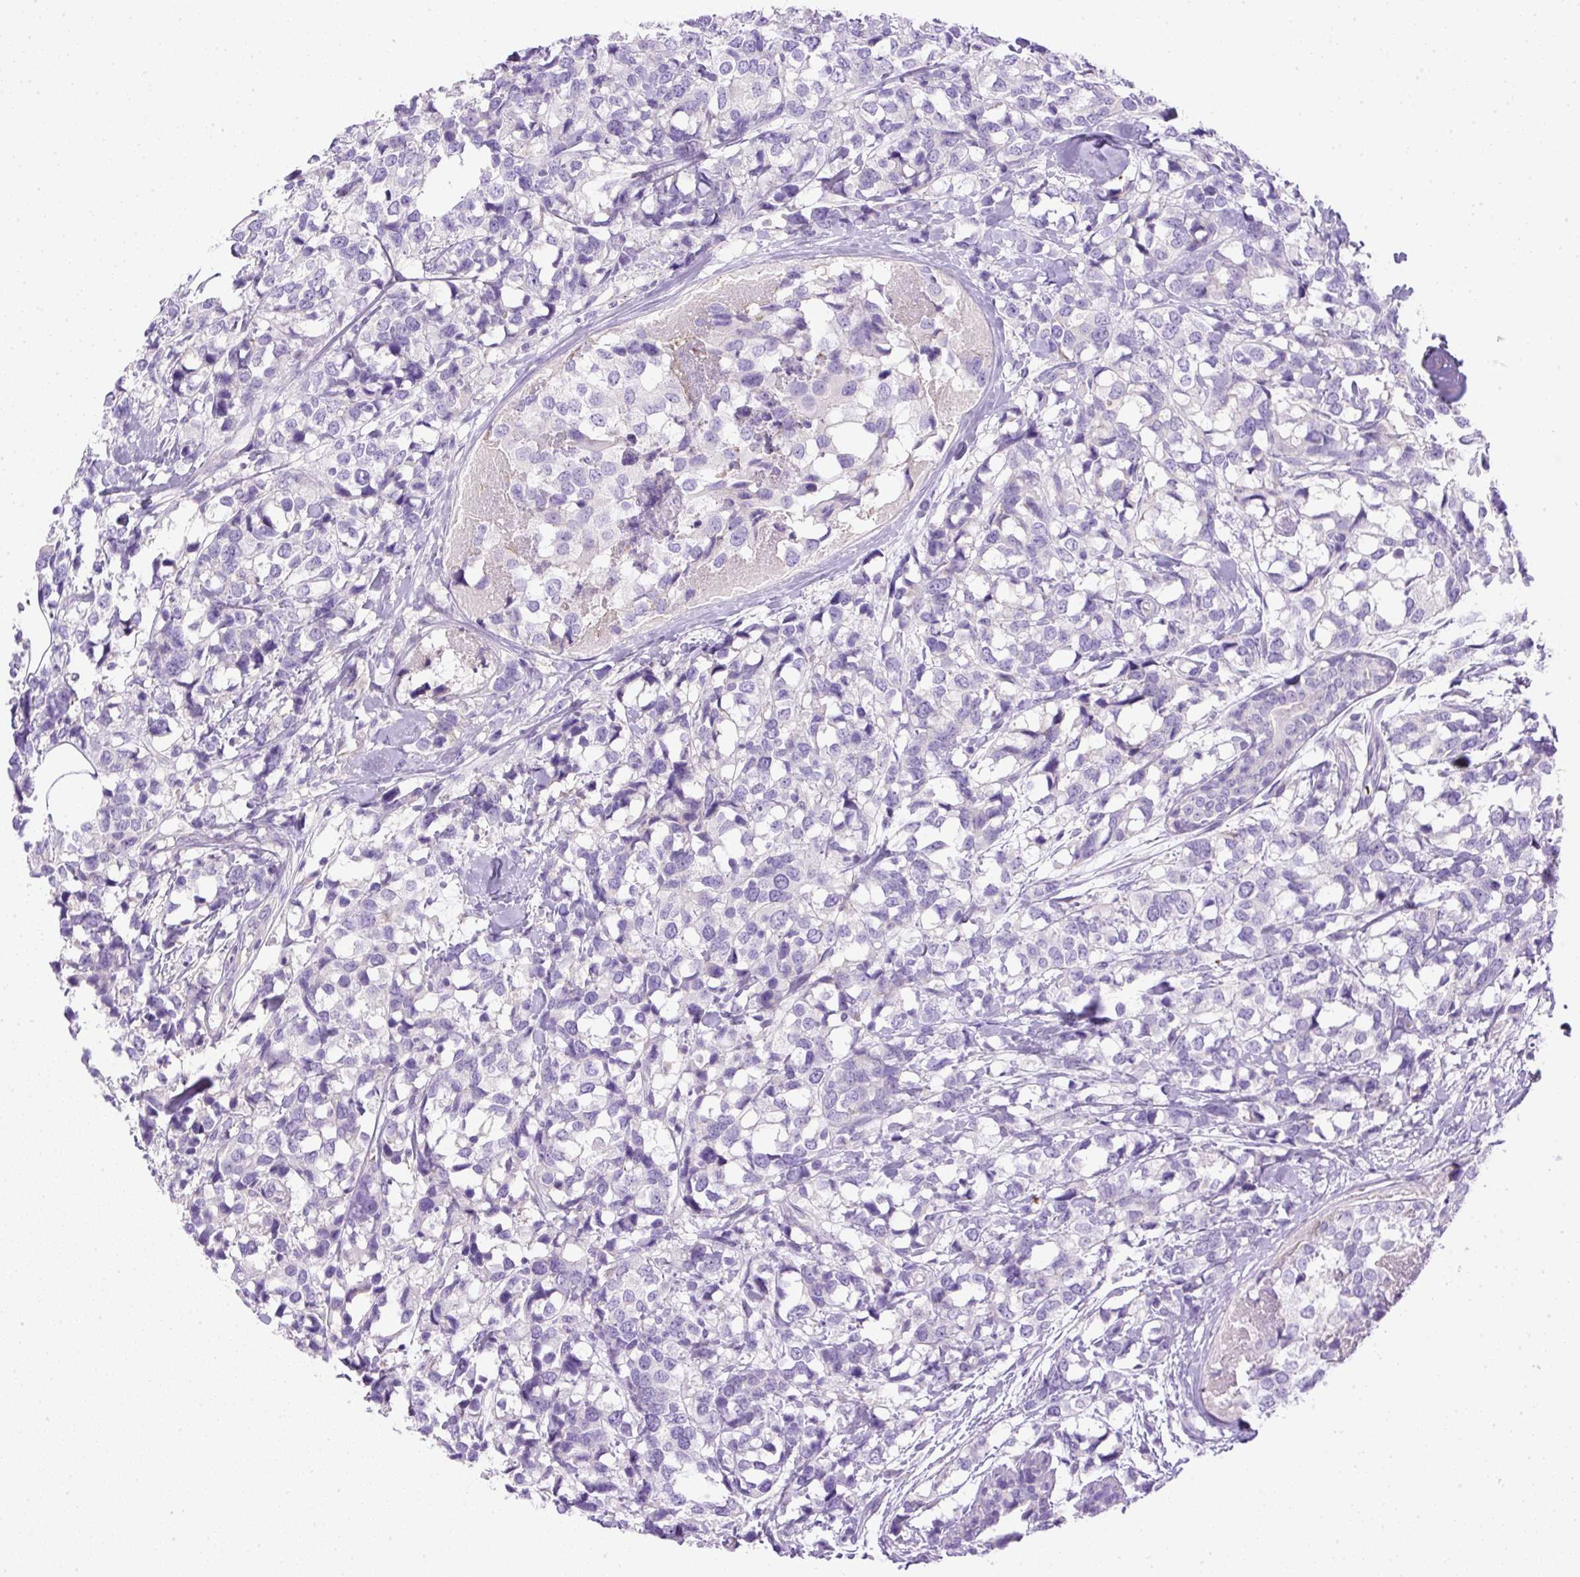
{"staining": {"intensity": "negative", "quantity": "none", "location": "none"}, "tissue": "breast cancer", "cell_type": "Tumor cells", "image_type": "cancer", "snomed": [{"axis": "morphology", "description": "Lobular carcinoma"}, {"axis": "topography", "description": "Breast"}], "caption": "Immunohistochemistry (IHC) image of human breast cancer (lobular carcinoma) stained for a protein (brown), which displays no staining in tumor cells.", "gene": "DAPK1", "patient": {"sex": "female", "age": 59}}